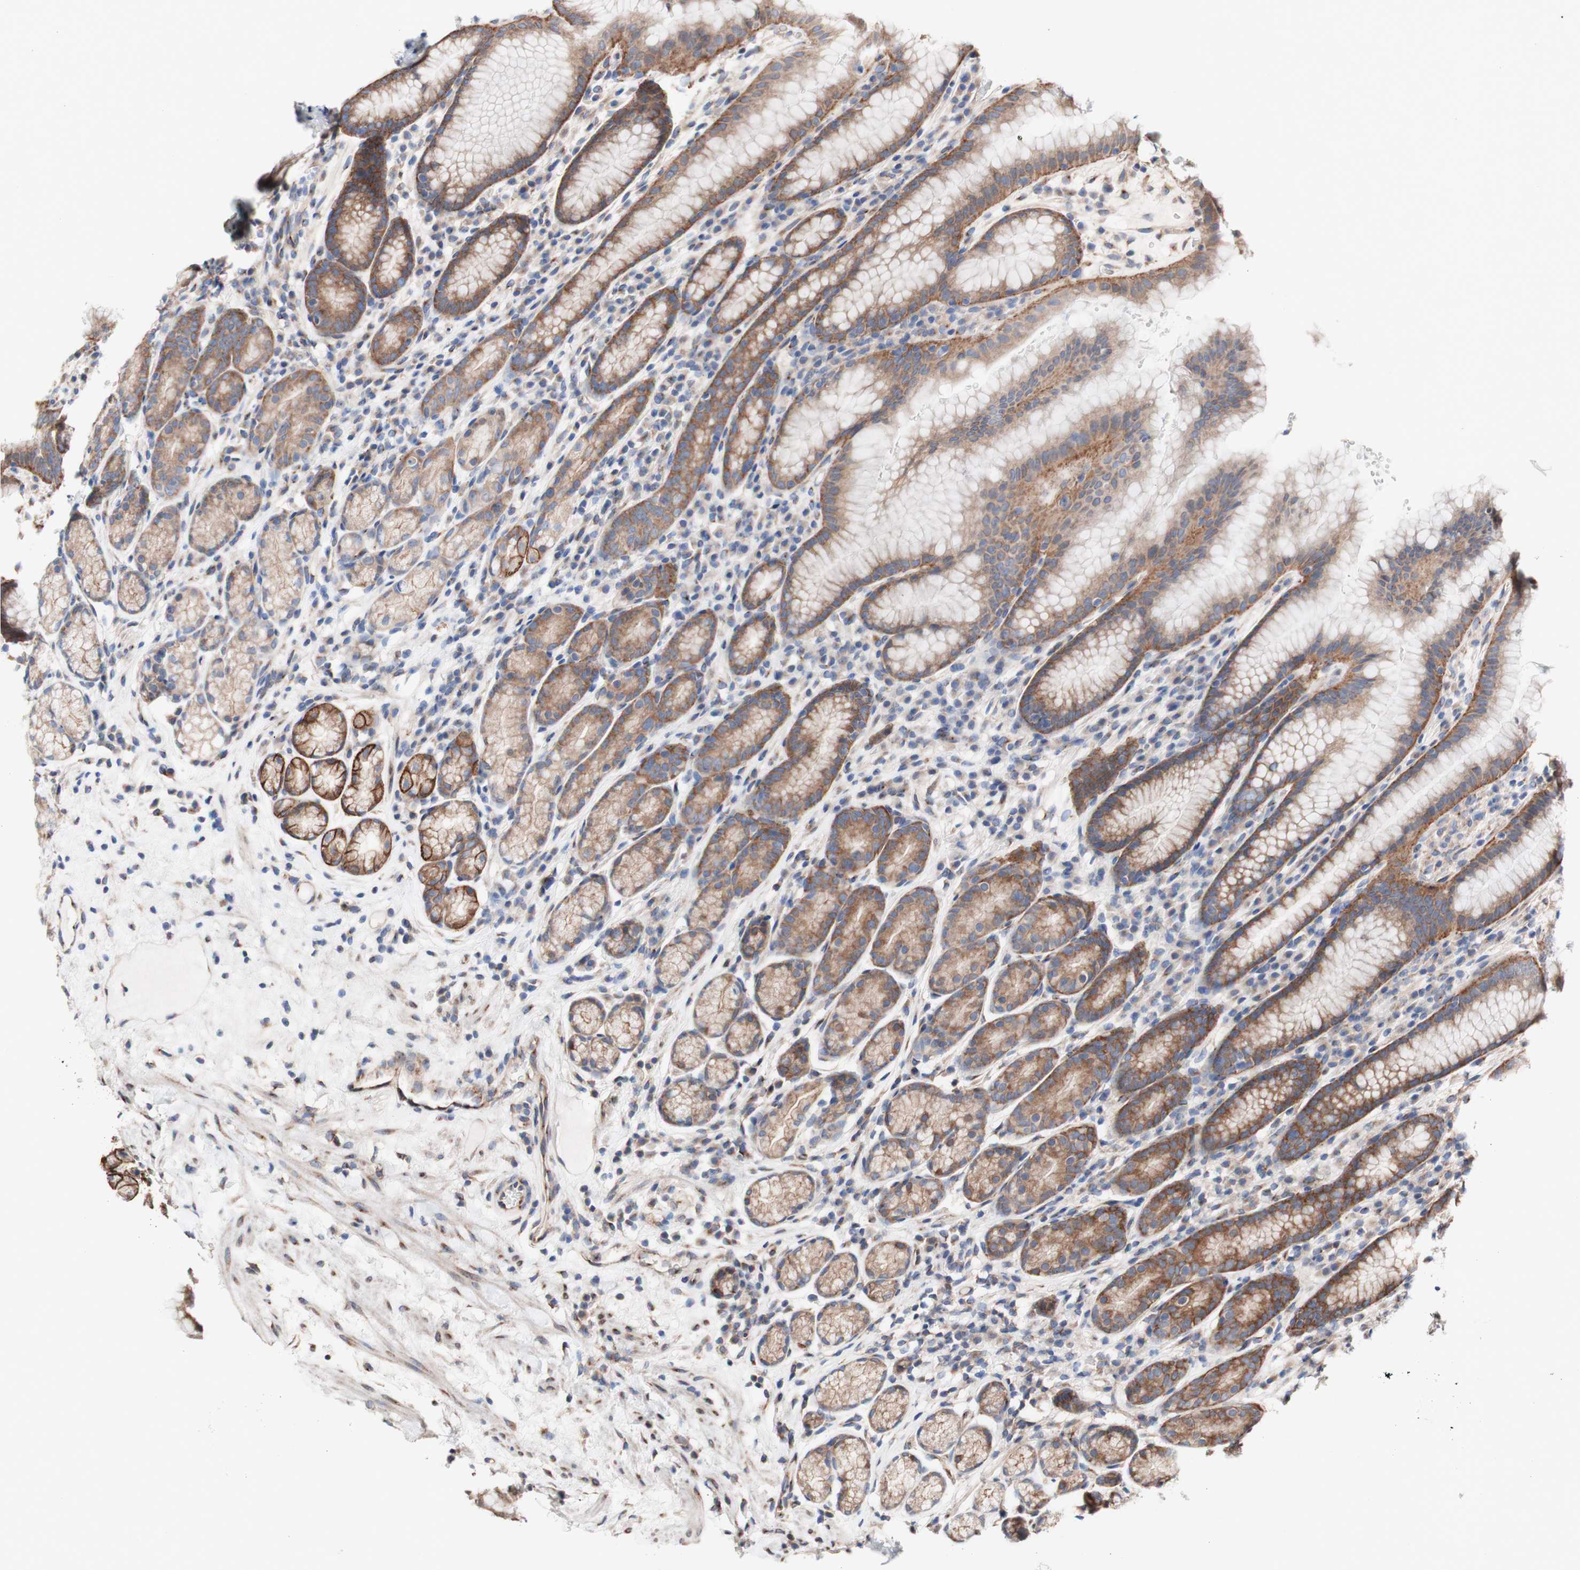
{"staining": {"intensity": "moderate", "quantity": ">75%", "location": "cytoplasmic/membranous"}, "tissue": "stomach", "cell_type": "Glandular cells", "image_type": "normal", "snomed": [{"axis": "morphology", "description": "Normal tissue, NOS"}, {"axis": "topography", "description": "Stomach, lower"}], "caption": "Unremarkable stomach exhibits moderate cytoplasmic/membranous positivity in approximately >75% of glandular cells, visualized by immunohistochemistry.", "gene": "LRIG3", "patient": {"sex": "male", "age": 52}}